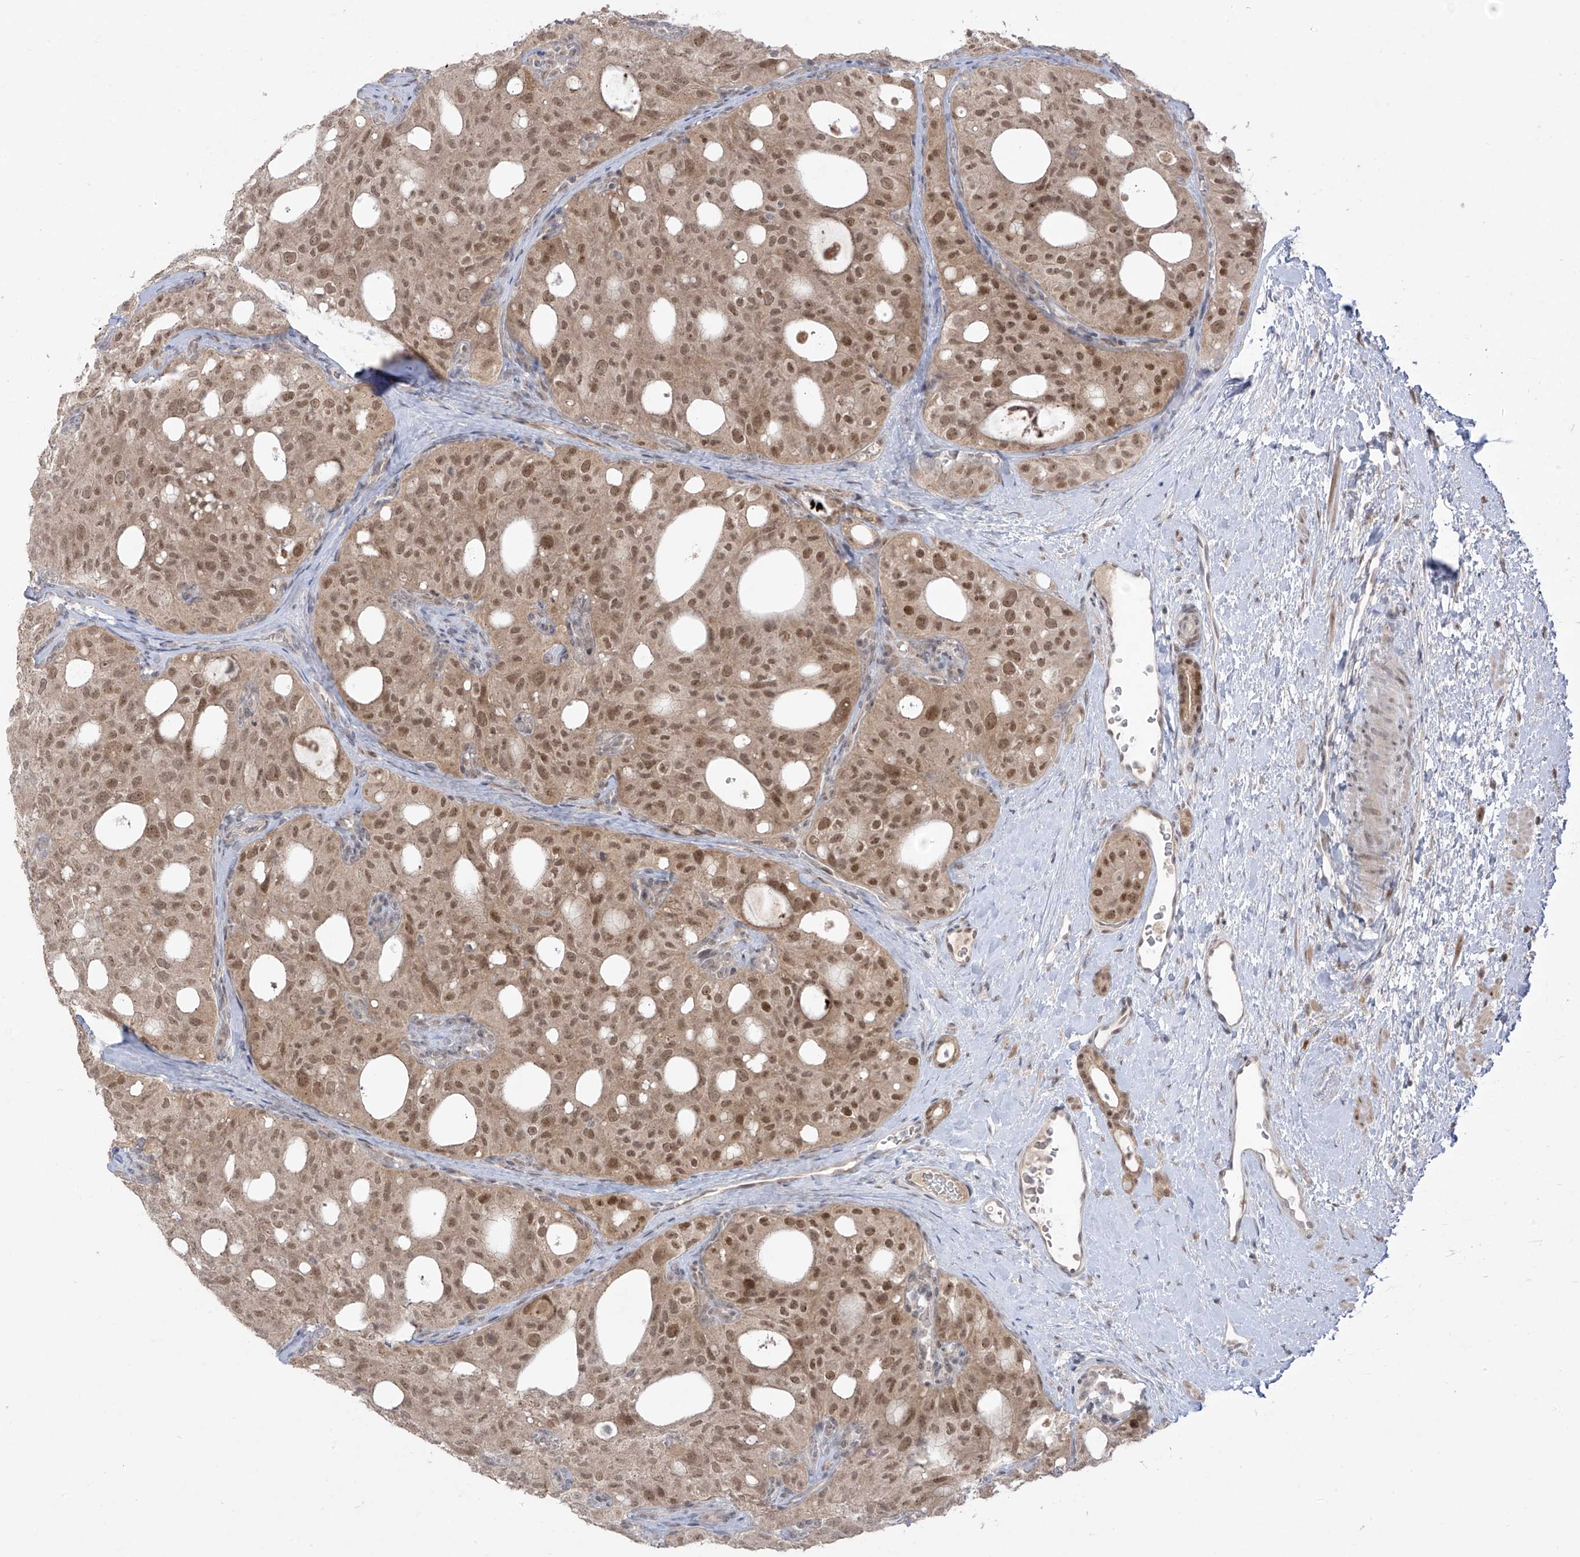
{"staining": {"intensity": "moderate", "quantity": ">75%", "location": "nuclear"}, "tissue": "thyroid cancer", "cell_type": "Tumor cells", "image_type": "cancer", "snomed": [{"axis": "morphology", "description": "Follicular adenoma carcinoma, NOS"}, {"axis": "topography", "description": "Thyroid gland"}], "caption": "A histopathology image showing moderate nuclear positivity in about >75% of tumor cells in thyroid cancer (follicular adenoma carcinoma), as visualized by brown immunohistochemical staining.", "gene": "OGT", "patient": {"sex": "male", "age": 75}}